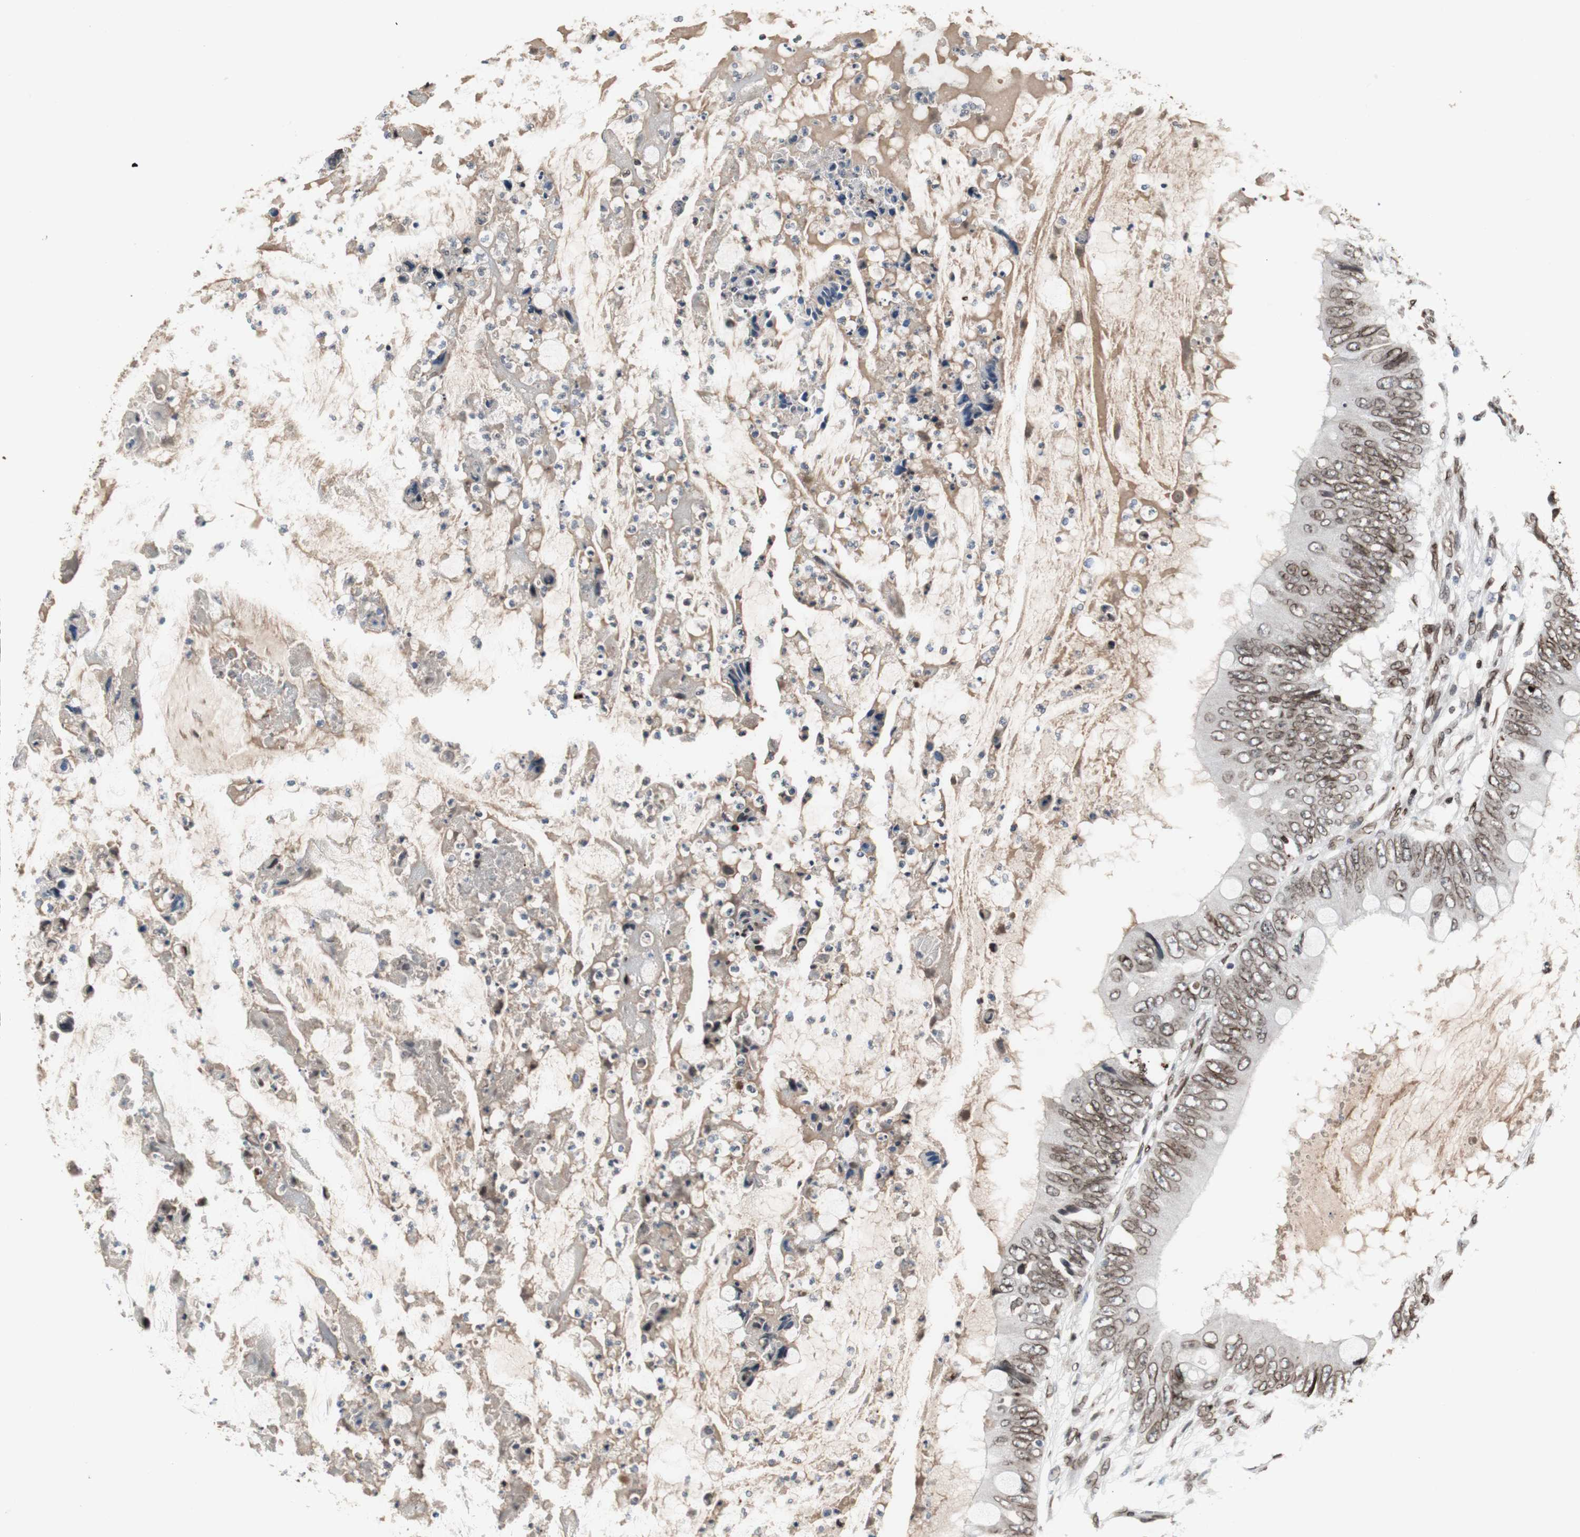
{"staining": {"intensity": "strong", "quantity": ">75%", "location": "cytoplasmic/membranous,nuclear"}, "tissue": "colorectal cancer", "cell_type": "Tumor cells", "image_type": "cancer", "snomed": [{"axis": "morphology", "description": "Normal tissue, NOS"}, {"axis": "morphology", "description": "Adenocarcinoma, NOS"}, {"axis": "topography", "description": "Rectum"}, {"axis": "topography", "description": "Peripheral nerve tissue"}], "caption": "Protein staining of adenocarcinoma (colorectal) tissue reveals strong cytoplasmic/membranous and nuclear expression in about >75% of tumor cells.", "gene": "LMNA", "patient": {"sex": "female", "age": 77}}